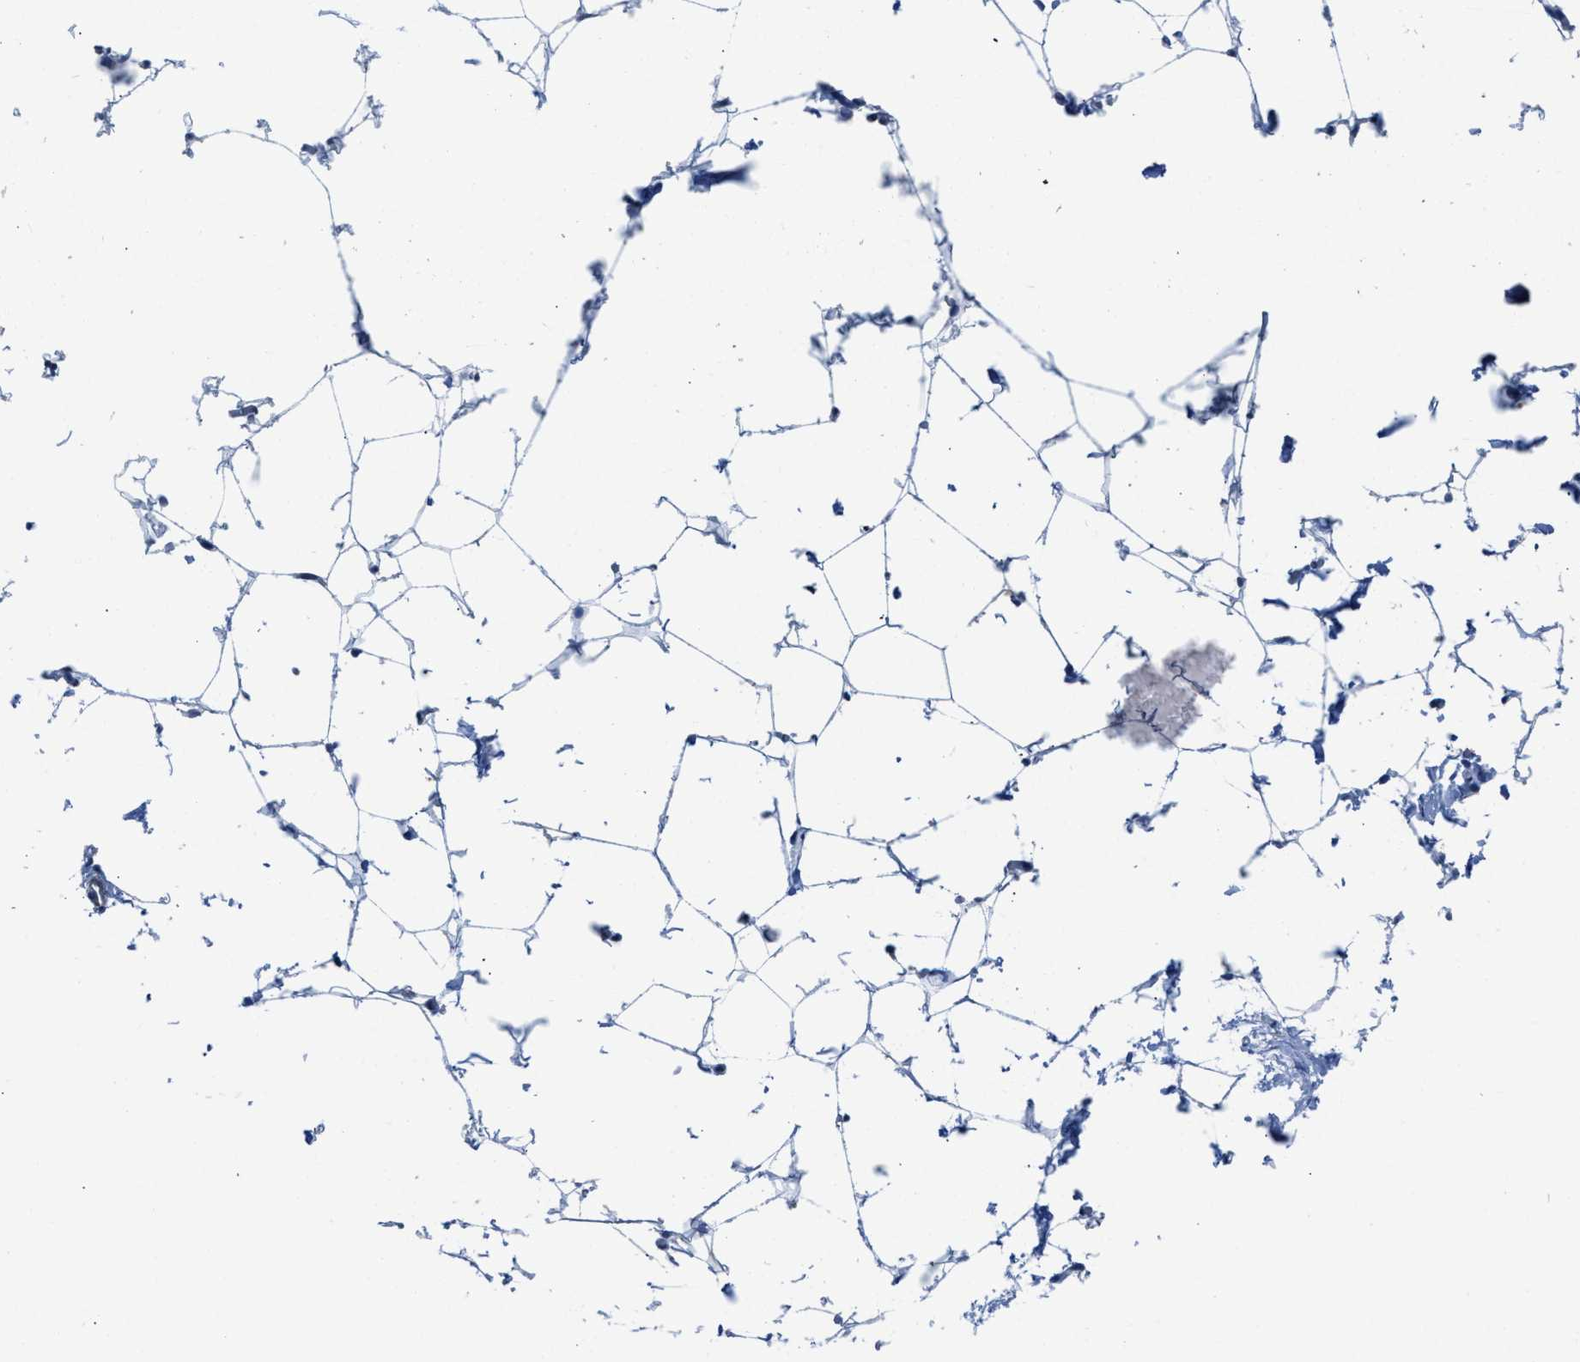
{"staining": {"intensity": "negative", "quantity": "none", "location": "none"}, "tissue": "adipose tissue", "cell_type": "Adipocytes", "image_type": "normal", "snomed": [{"axis": "morphology", "description": "Normal tissue, NOS"}, {"axis": "topography", "description": "Breast"}, {"axis": "topography", "description": "Soft tissue"}], "caption": "There is no significant expression in adipocytes of adipose tissue. (DAB immunohistochemistry (IHC) visualized using brightfield microscopy, high magnification).", "gene": "SCAF4", "patient": {"sex": "female", "age": 75}}